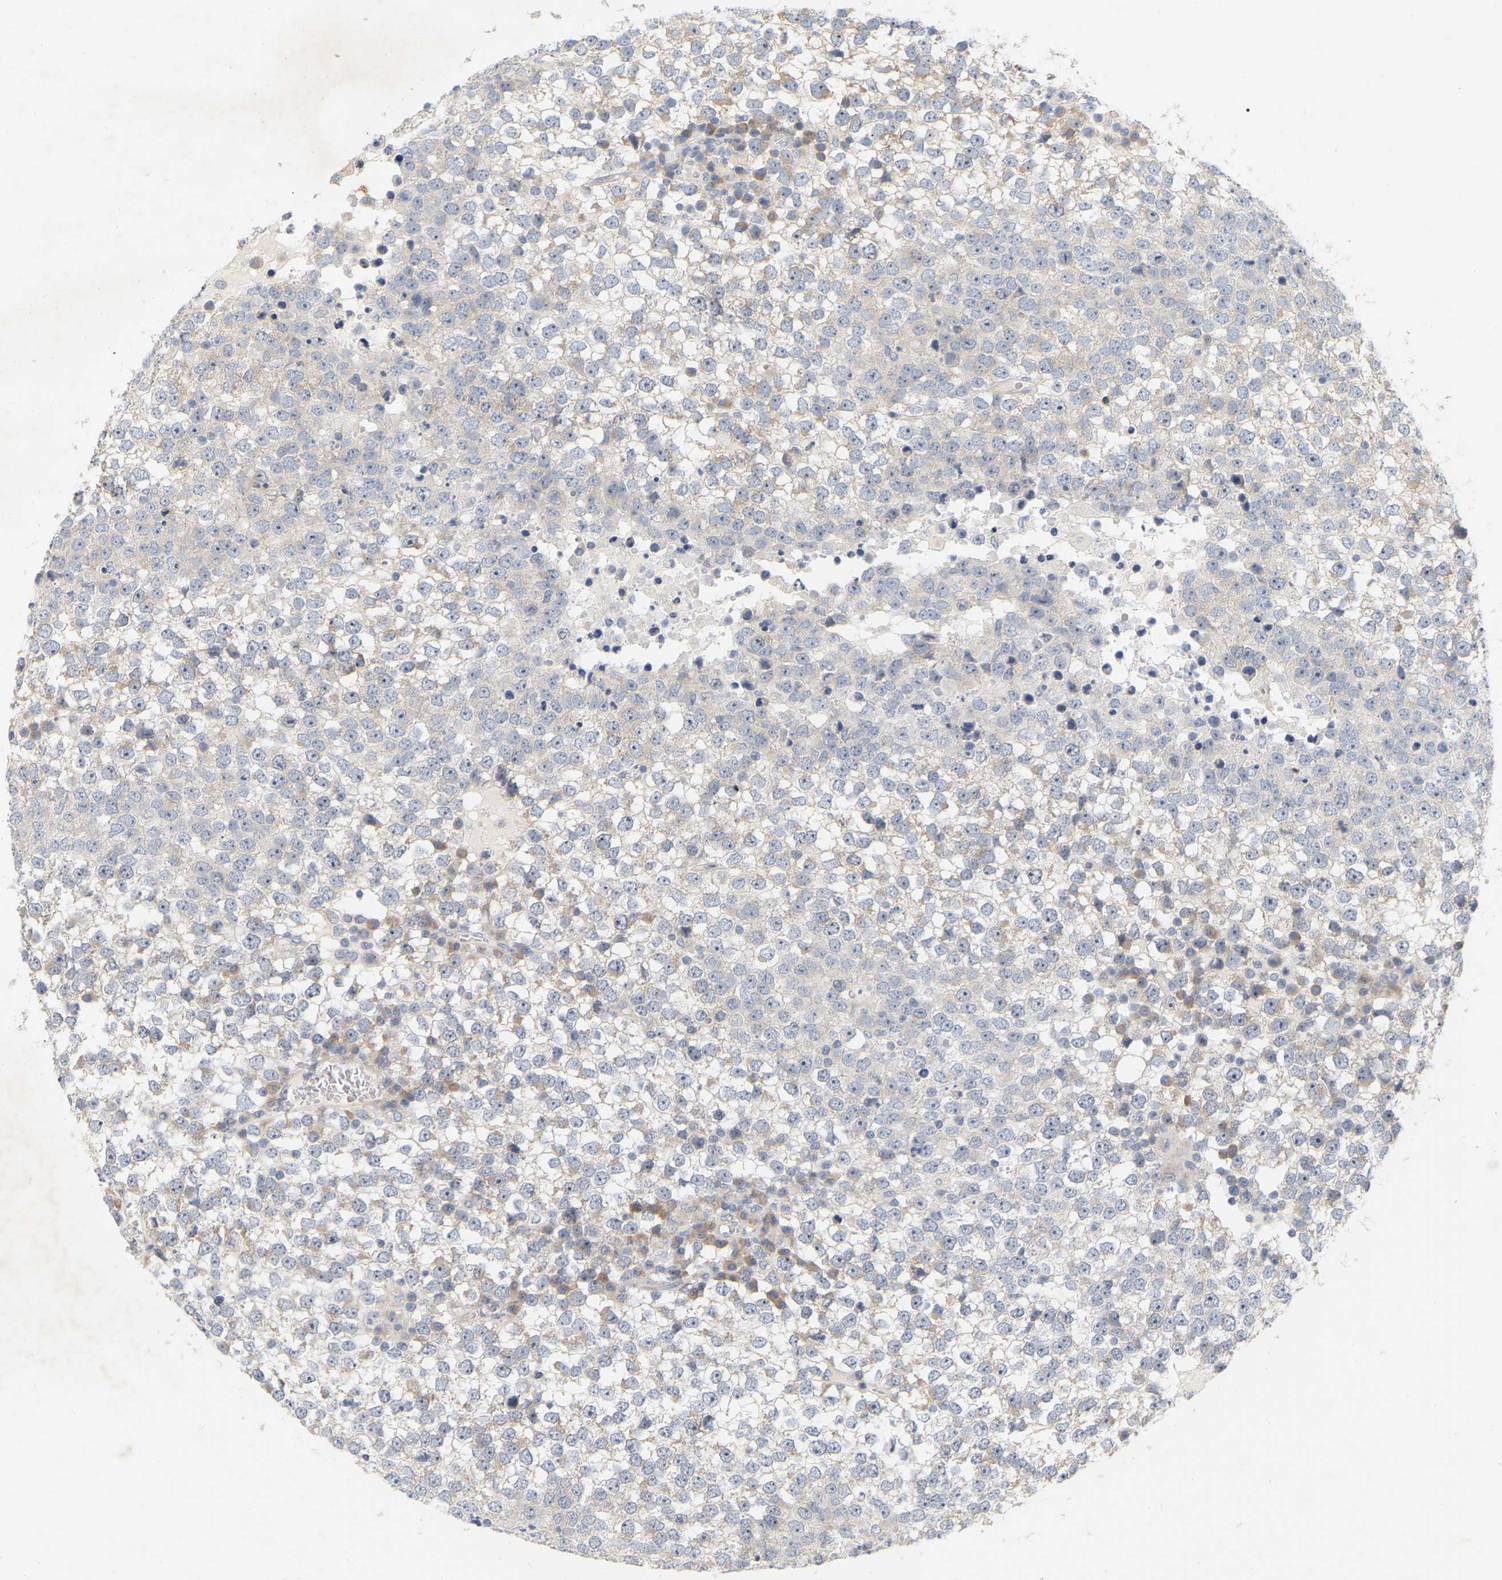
{"staining": {"intensity": "weak", "quantity": "<25%", "location": "cytoplasmic/membranous,nuclear"}, "tissue": "testis cancer", "cell_type": "Tumor cells", "image_type": "cancer", "snomed": [{"axis": "morphology", "description": "Seminoma, NOS"}, {"axis": "topography", "description": "Testis"}], "caption": "DAB immunohistochemical staining of human seminoma (testis) reveals no significant staining in tumor cells.", "gene": "MINDY4", "patient": {"sex": "male", "age": 65}}